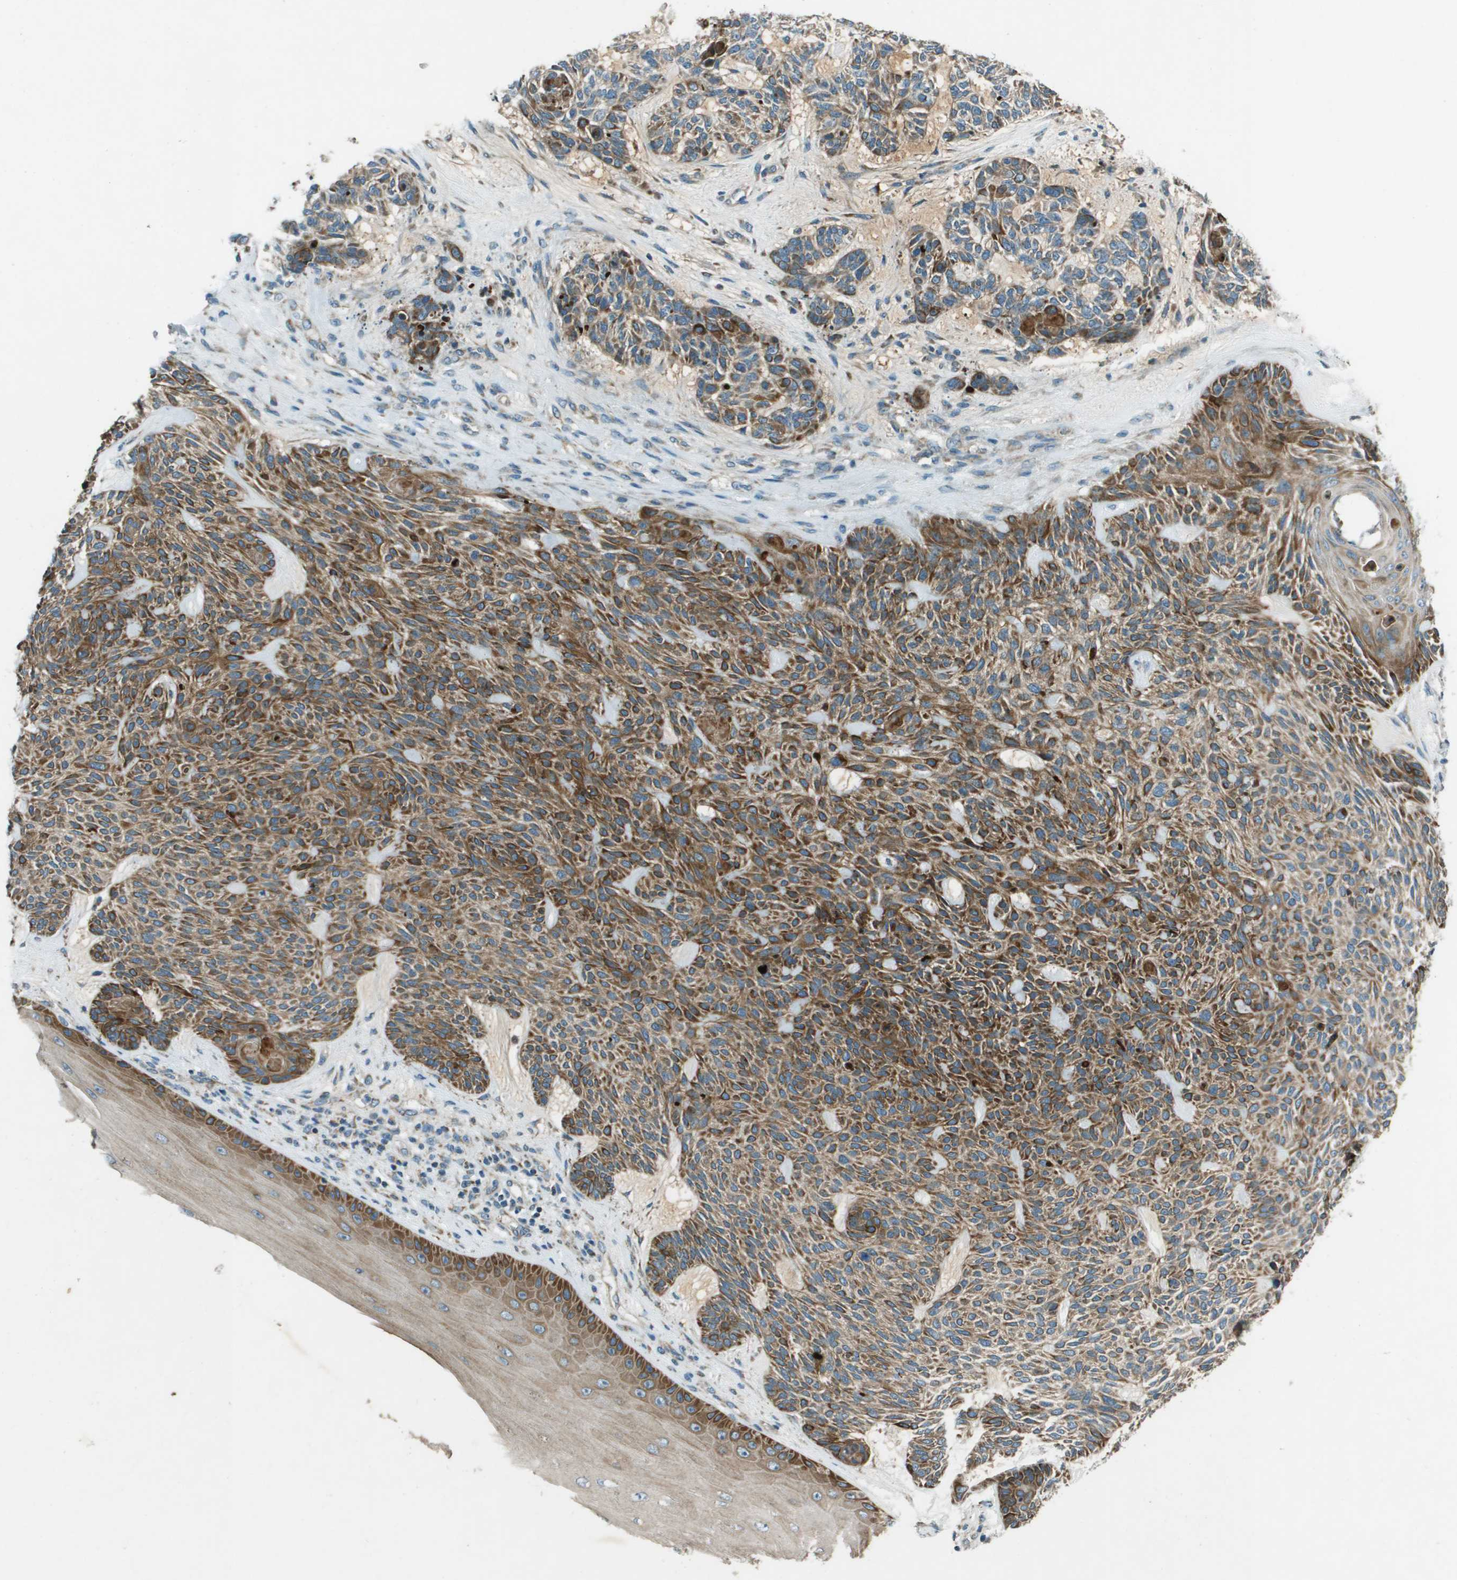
{"staining": {"intensity": "moderate", "quantity": ">75%", "location": "cytoplasmic/membranous"}, "tissue": "skin cancer", "cell_type": "Tumor cells", "image_type": "cancer", "snomed": [{"axis": "morphology", "description": "Basal cell carcinoma"}, {"axis": "topography", "description": "Skin"}], "caption": "Immunohistochemical staining of skin basal cell carcinoma exhibits moderate cytoplasmic/membranous protein staining in approximately >75% of tumor cells.", "gene": "MIGA1", "patient": {"sex": "male", "age": 55}}